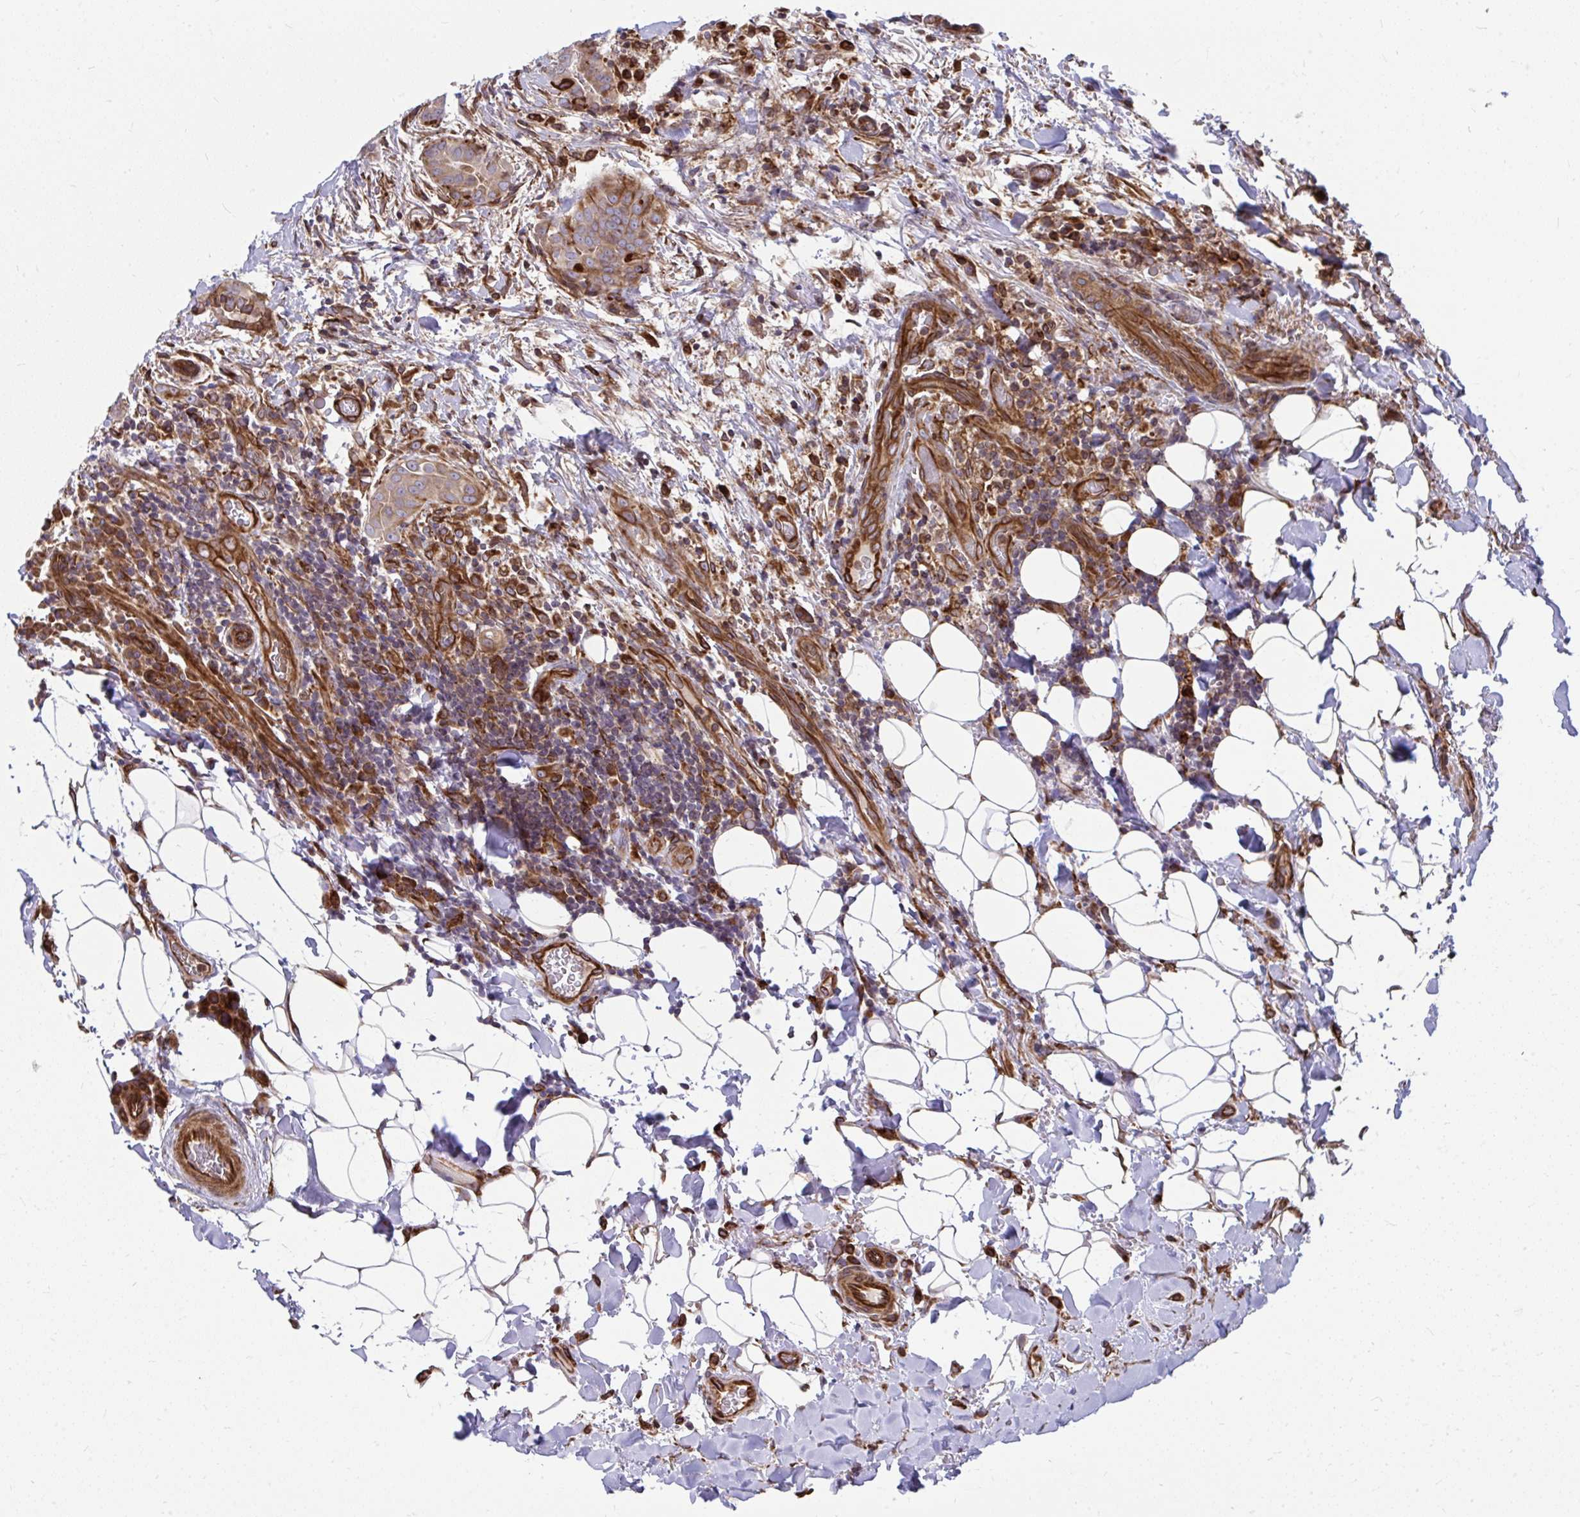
{"staining": {"intensity": "weak", "quantity": ">75%", "location": "cytoplasmic/membranous"}, "tissue": "thyroid cancer", "cell_type": "Tumor cells", "image_type": "cancer", "snomed": [{"axis": "morphology", "description": "Papillary adenocarcinoma, NOS"}, {"axis": "topography", "description": "Thyroid gland"}], "caption": "IHC of human thyroid cancer demonstrates low levels of weak cytoplasmic/membranous staining in about >75% of tumor cells. Immunohistochemistry (ihc) stains the protein of interest in brown and the nuclei are stained blue.", "gene": "STIM2", "patient": {"sex": "male", "age": 61}}